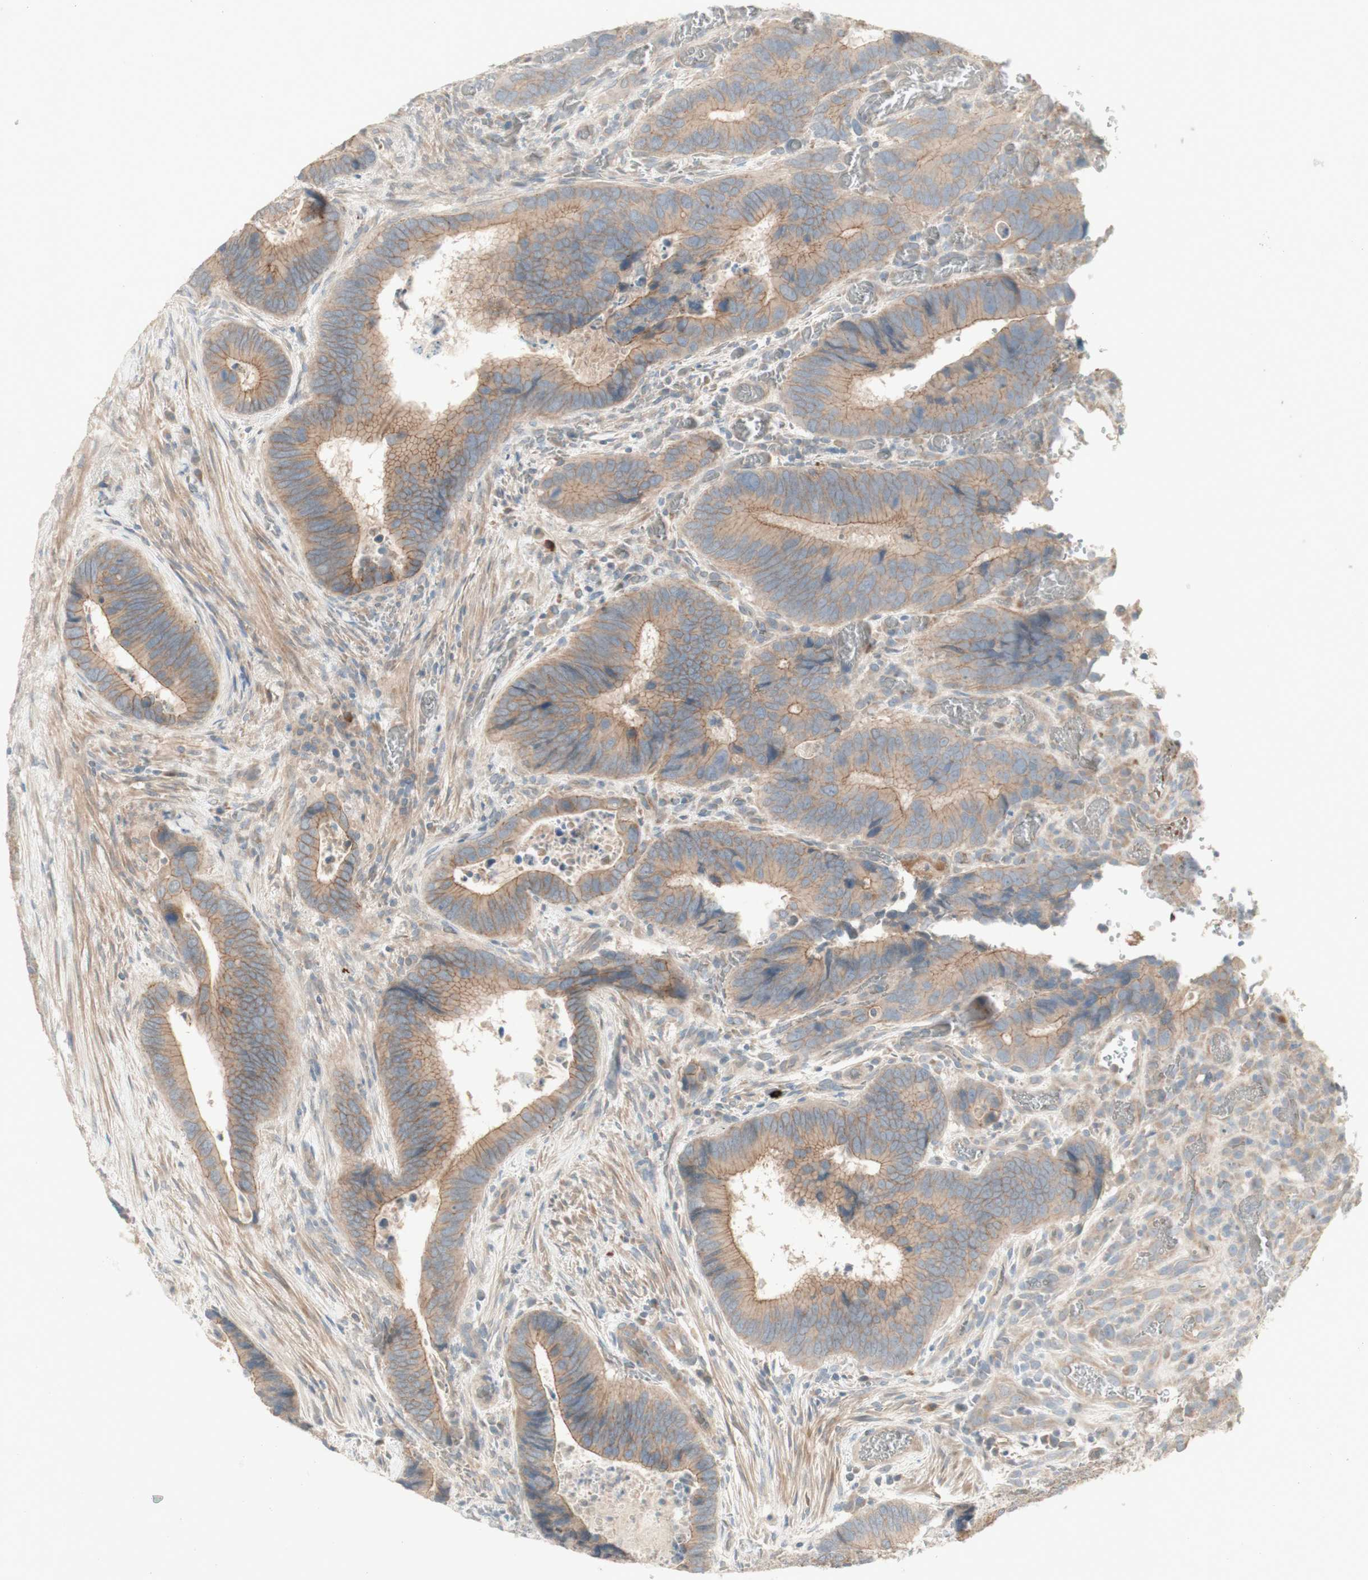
{"staining": {"intensity": "moderate", "quantity": ">75%", "location": "cytoplasmic/membranous"}, "tissue": "colorectal cancer", "cell_type": "Tumor cells", "image_type": "cancer", "snomed": [{"axis": "morphology", "description": "Adenocarcinoma, NOS"}, {"axis": "topography", "description": "Colon"}], "caption": "Moderate cytoplasmic/membranous expression is present in approximately >75% of tumor cells in colorectal adenocarcinoma.", "gene": "PTGER4", "patient": {"sex": "male", "age": 72}}